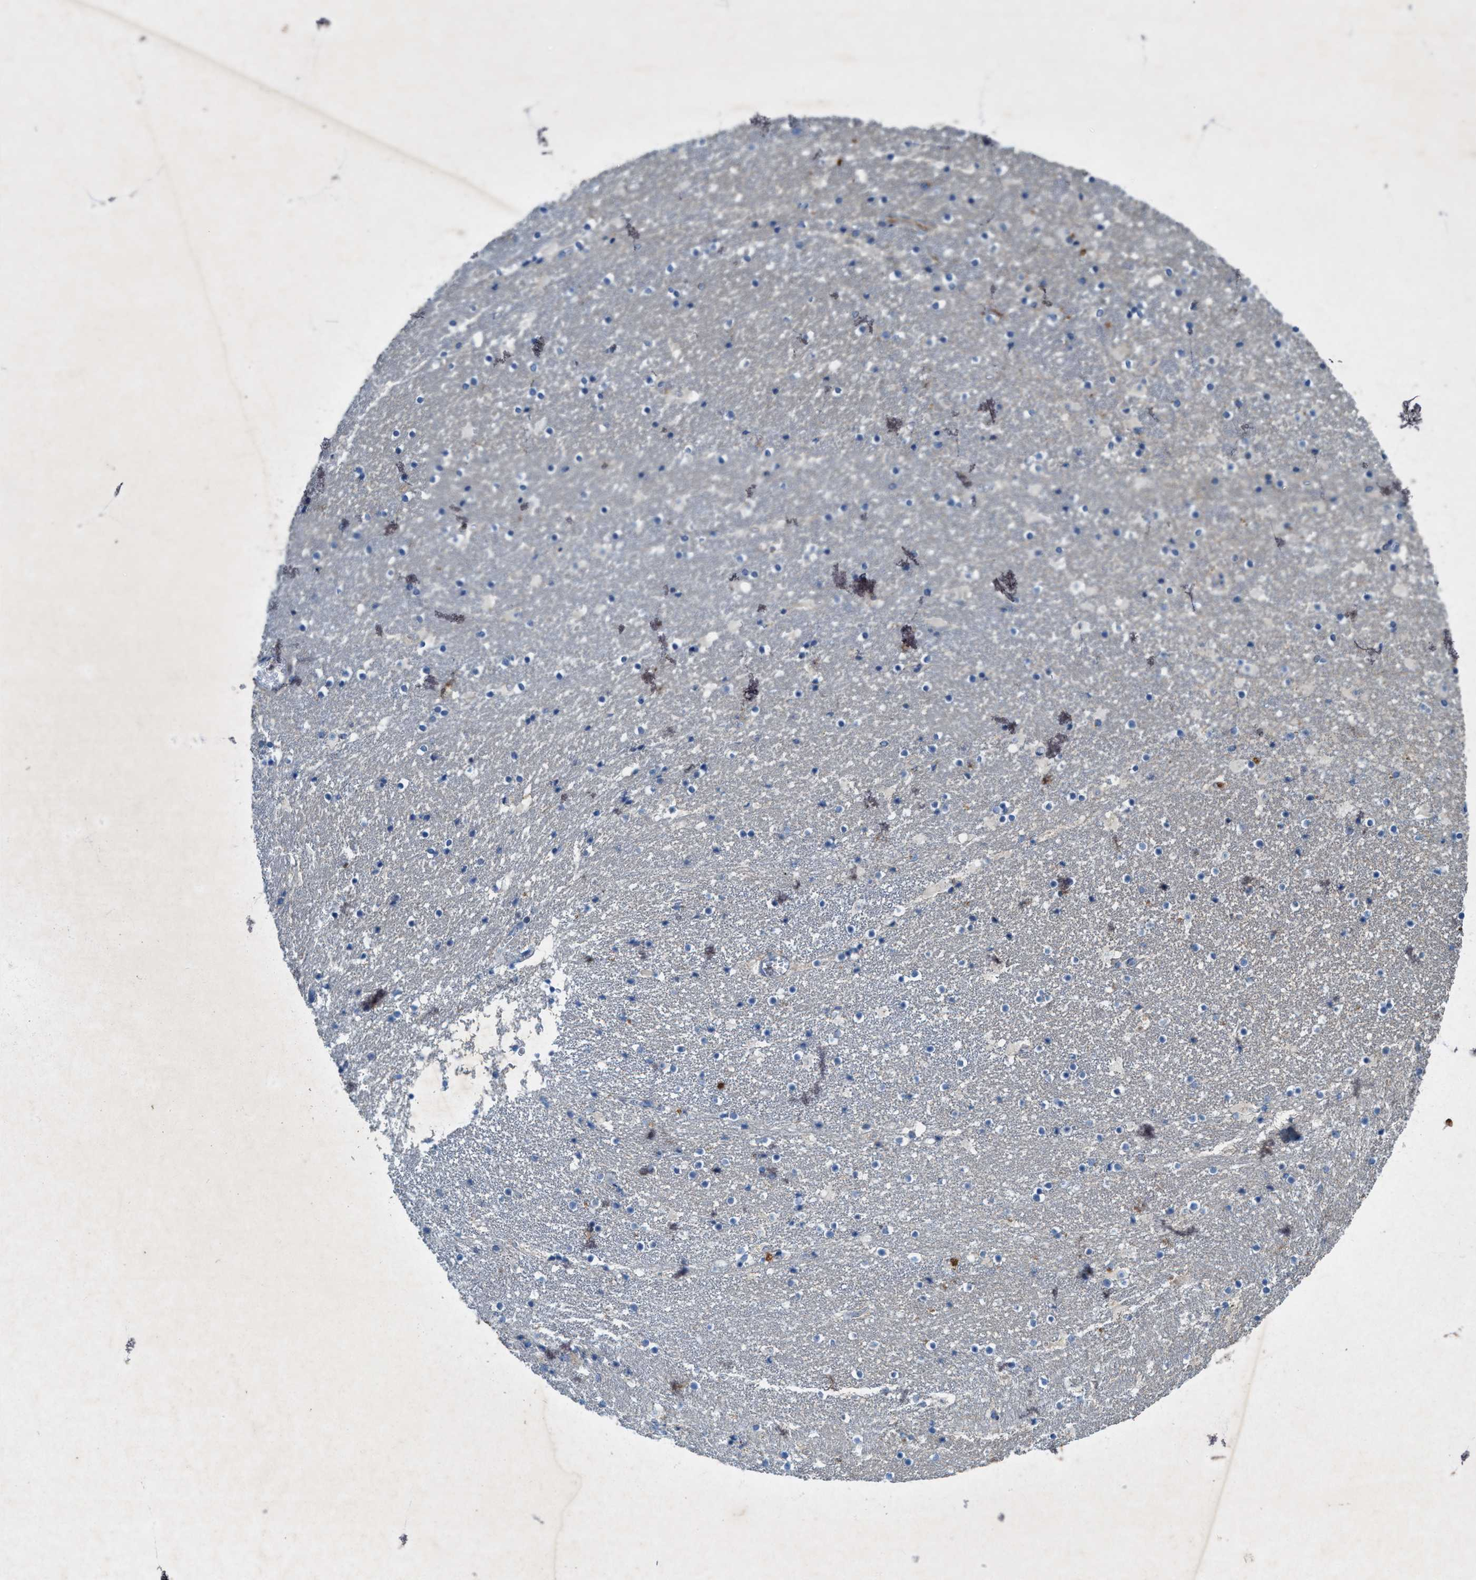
{"staining": {"intensity": "negative", "quantity": "none", "location": "none"}, "tissue": "caudate", "cell_type": "Glial cells", "image_type": "normal", "snomed": [{"axis": "morphology", "description": "Normal tissue, NOS"}, {"axis": "topography", "description": "Lateral ventricle wall"}], "caption": "Micrograph shows no significant protein staining in glial cells of unremarkable caudate.", "gene": "URGCP", "patient": {"sex": "male", "age": 45}}